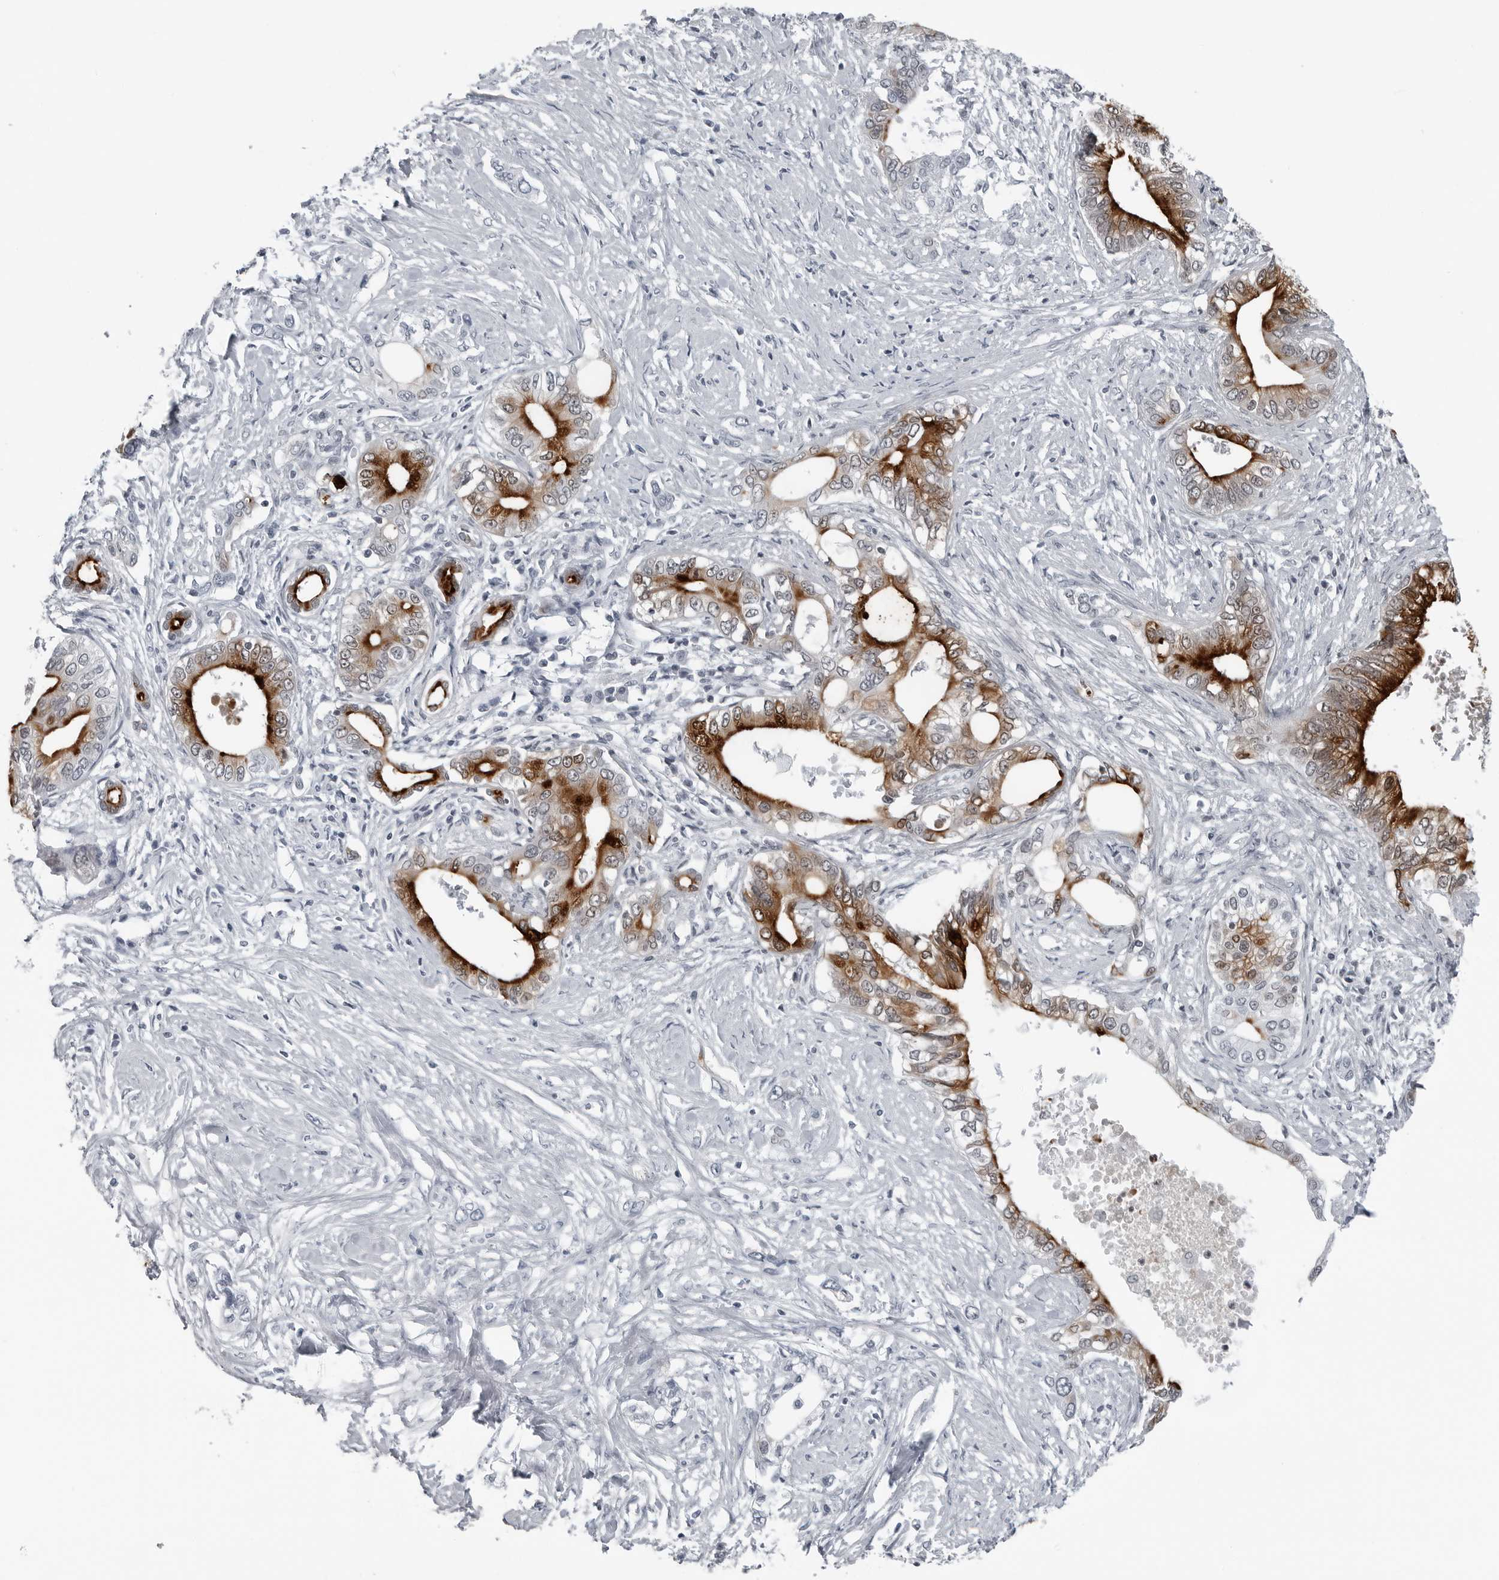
{"staining": {"intensity": "moderate", "quantity": ">75%", "location": "cytoplasmic/membranous,nuclear"}, "tissue": "pancreatic cancer", "cell_type": "Tumor cells", "image_type": "cancer", "snomed": [{"axis": "morphology", "description": "Normal tissue, NOS"}, {"axis": "morphology", "description": "Adenocarcinoma, NOS"}, {"axis": "topography", "description": "Pancreas"}, {"axis": "topography", "description": "Peripheral nerve tissue"}], "caption": "Protein analysis of pancreatic adenocarcinoma tissue reveals moderate cytoplasmic/membranous and nuclear staining in approximately >75% of tumor cells.", "gene": "SPINK1", "patient": {"sex": "male", "age": 59}}